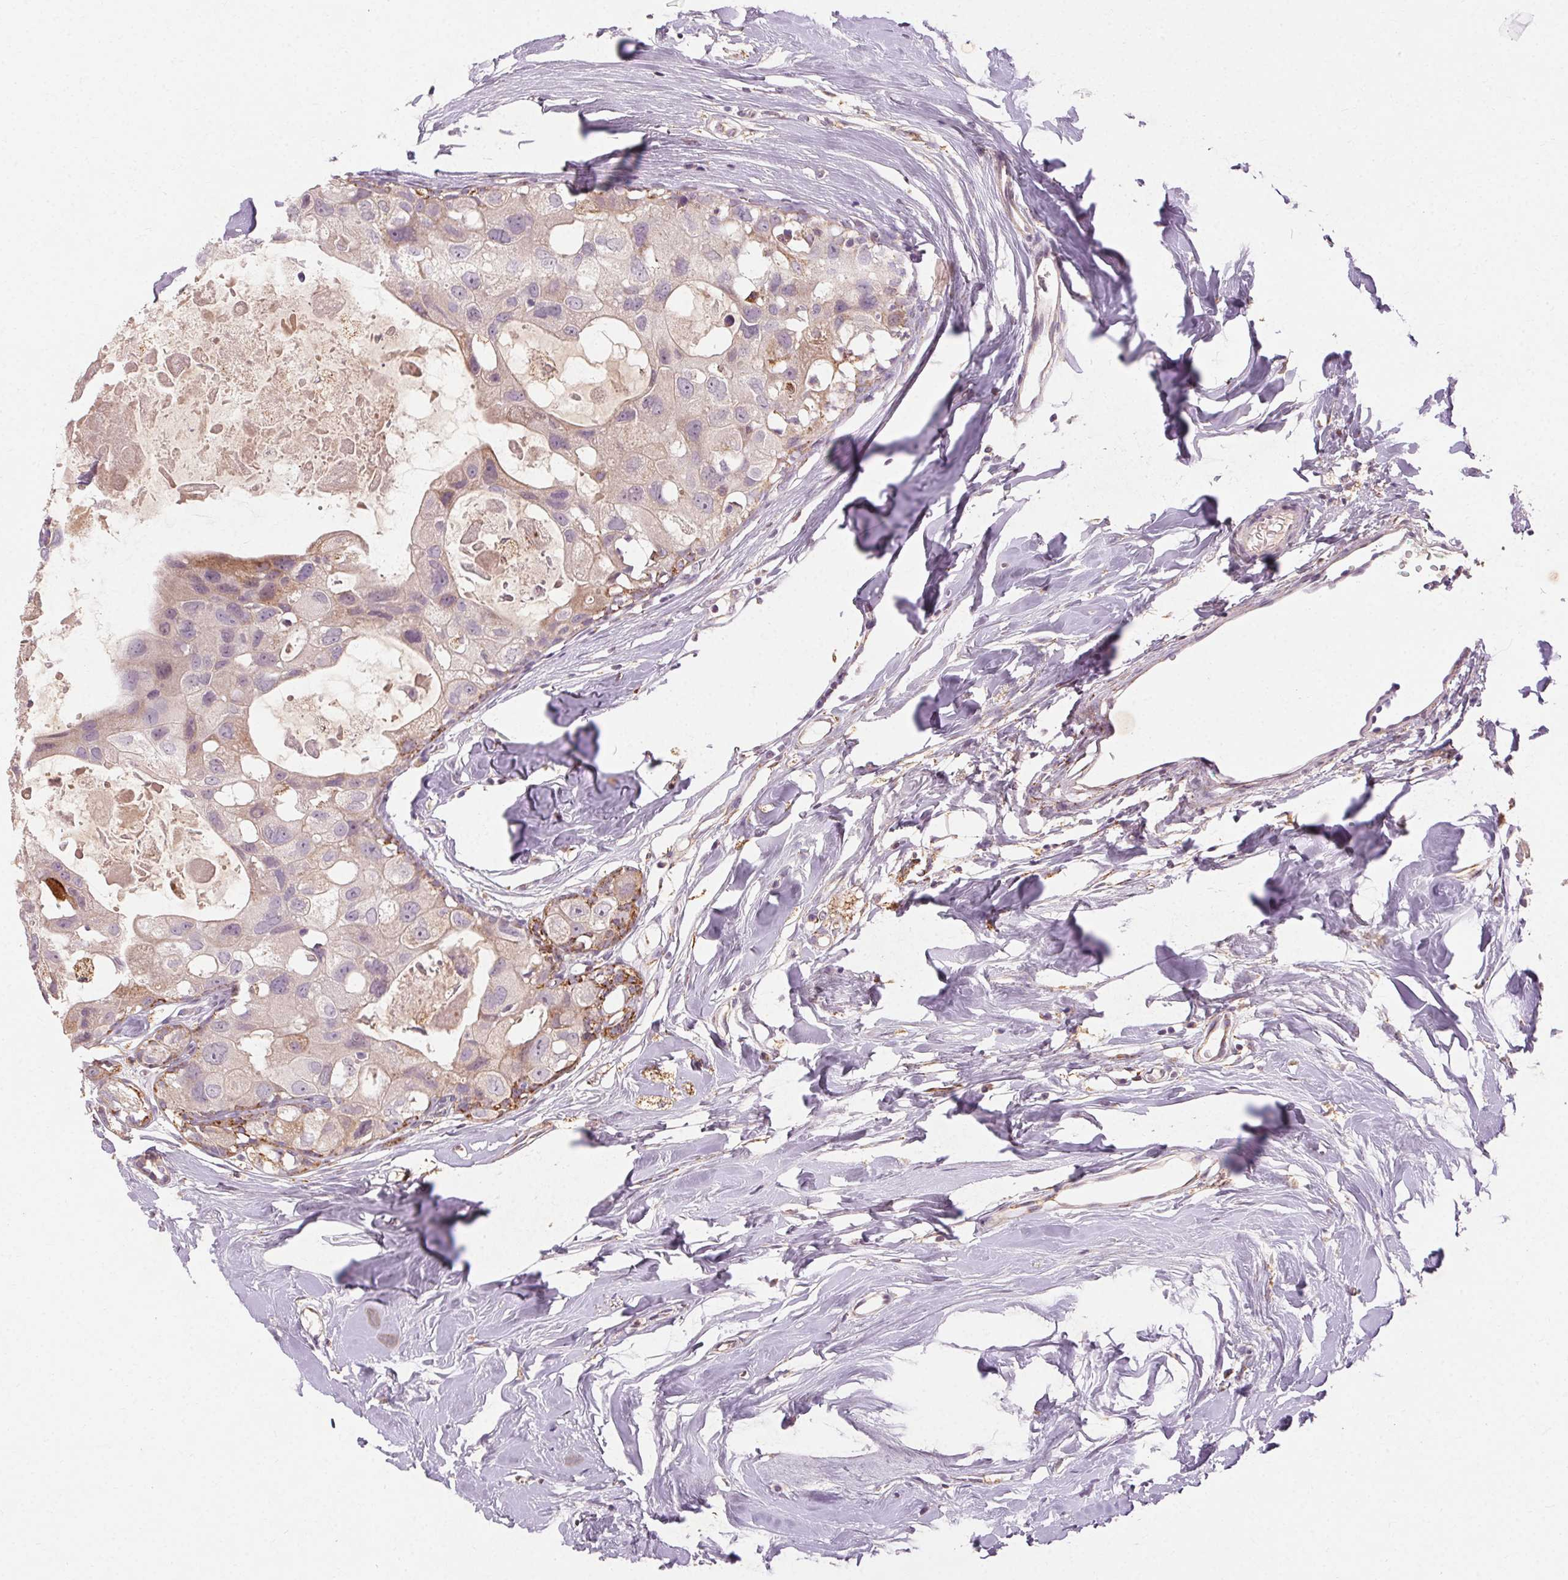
{"staining": {"intensity": "weak", "quantity": "25%-75%", "location": "cytoplasmic/membranous"}, "tissue": "breast cancer", "cell_type": "Tumor cells", "image_type": "cancer", "snomed": [{"axis": "morphology", "description": "Duct carcinoma"}, {"axis": "topography", "description": "Breast"}], "caption": "Immunohistochemical staining of breast cancer (invasive ductal carcinoma) displays weak cytoplasmic/membranous protein staining in about 25%-75% of tumor cells.", "gene": "REP15", "patient": {"sex": "female", "age": 43}}